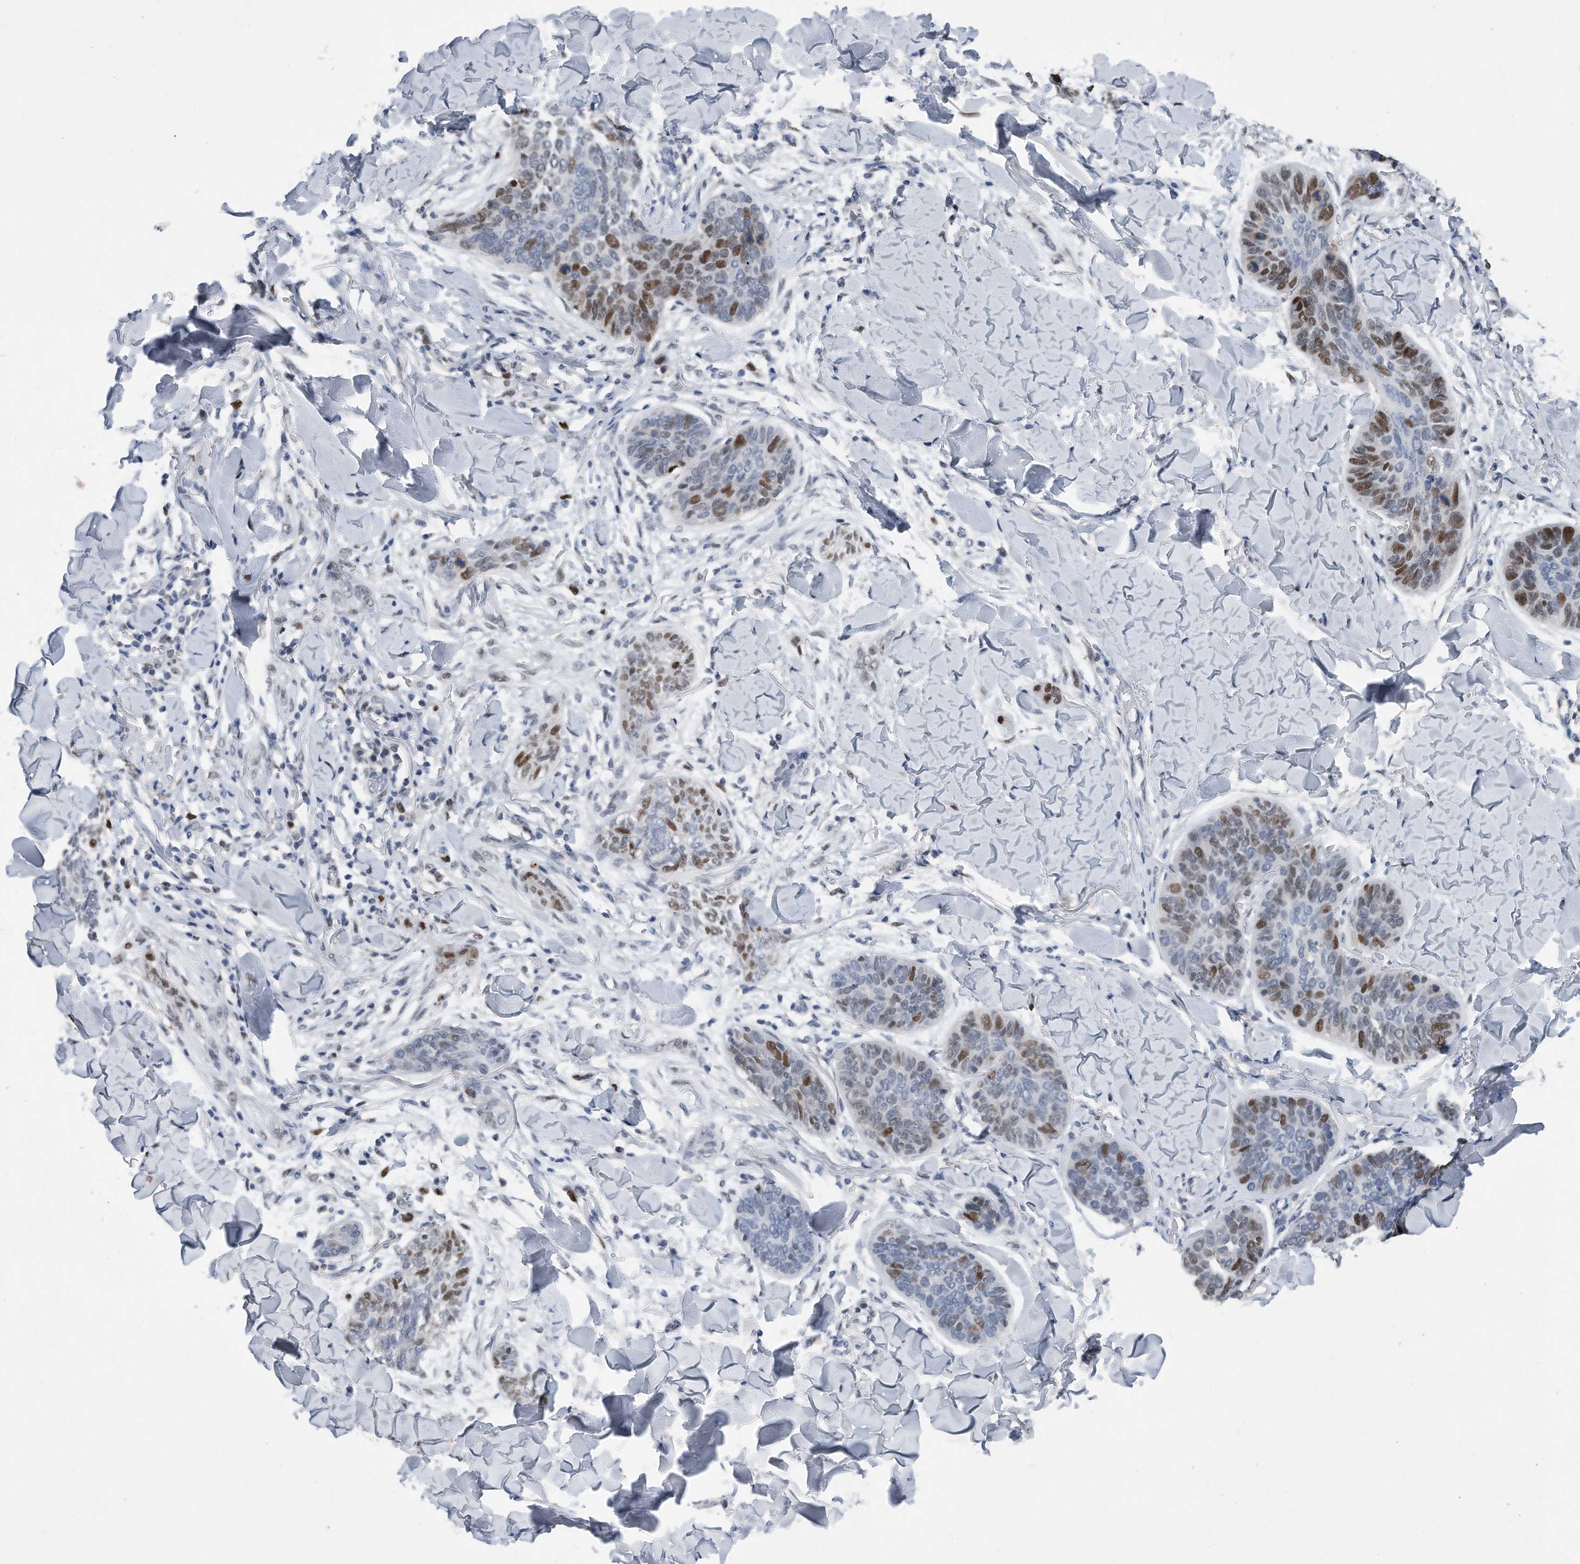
{"staining": {"intensity": "moderate", "quantity": "<25%", "location": "nuclear"}, "tissue": "skin cancer", "cell_type": "Tumor cells", "image_type": "cancer", "snomed": [{"axis": "morphology", "description": "Basal cell carcinoma"}, {"axis": "topography", "description": "Skin"}], "caption": "This micrograph shows immunohistochemistry staining of skin cancer, with low moderate nuclear positivity in approximately <25% of tumor cells.", "gene": "PCNA", "patient": {"sex": "male", "age": 85}}